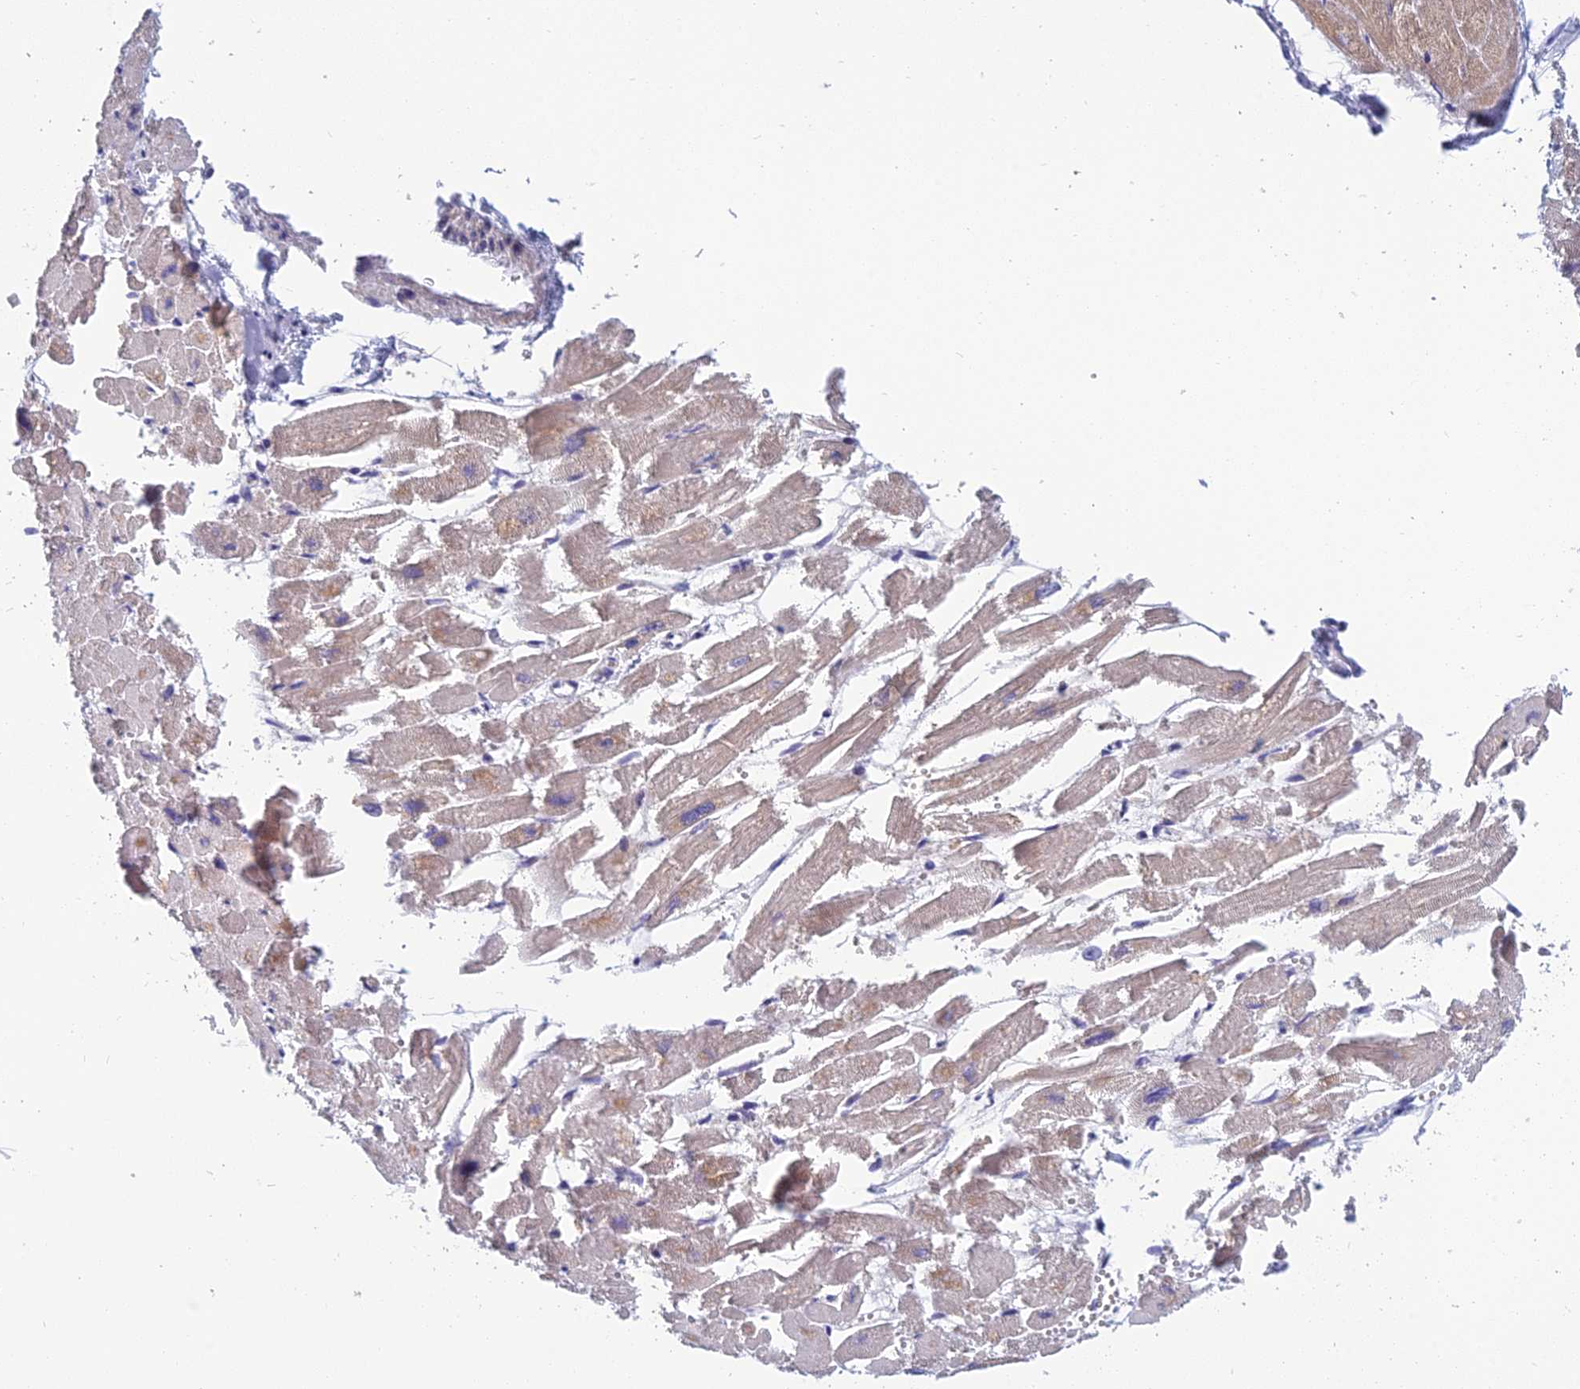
{"staining": {"intensity": "weak", "quantity": ">75%", "location": "cytoplasmic/membranous"}, "tissue": "heart muscle", "cell_type": "Cardiomyocytes", "image_type": "normal", "snomed": [{"axis": "morphology", "description": "Normal tissue, NOS"}, {"axis": "topography", "description": "Heart"}], "caption": "Benign heart muscle demonstrates weak cytoplasmic/membranous expression in about >75% of cardiomyocytes, visualized by immunohistochemistry. The protein of interest is shown in brown color, while the nuclei are stained blue.", "gene": "RBM41", "patient": {"sex": "male", "age": 54}}